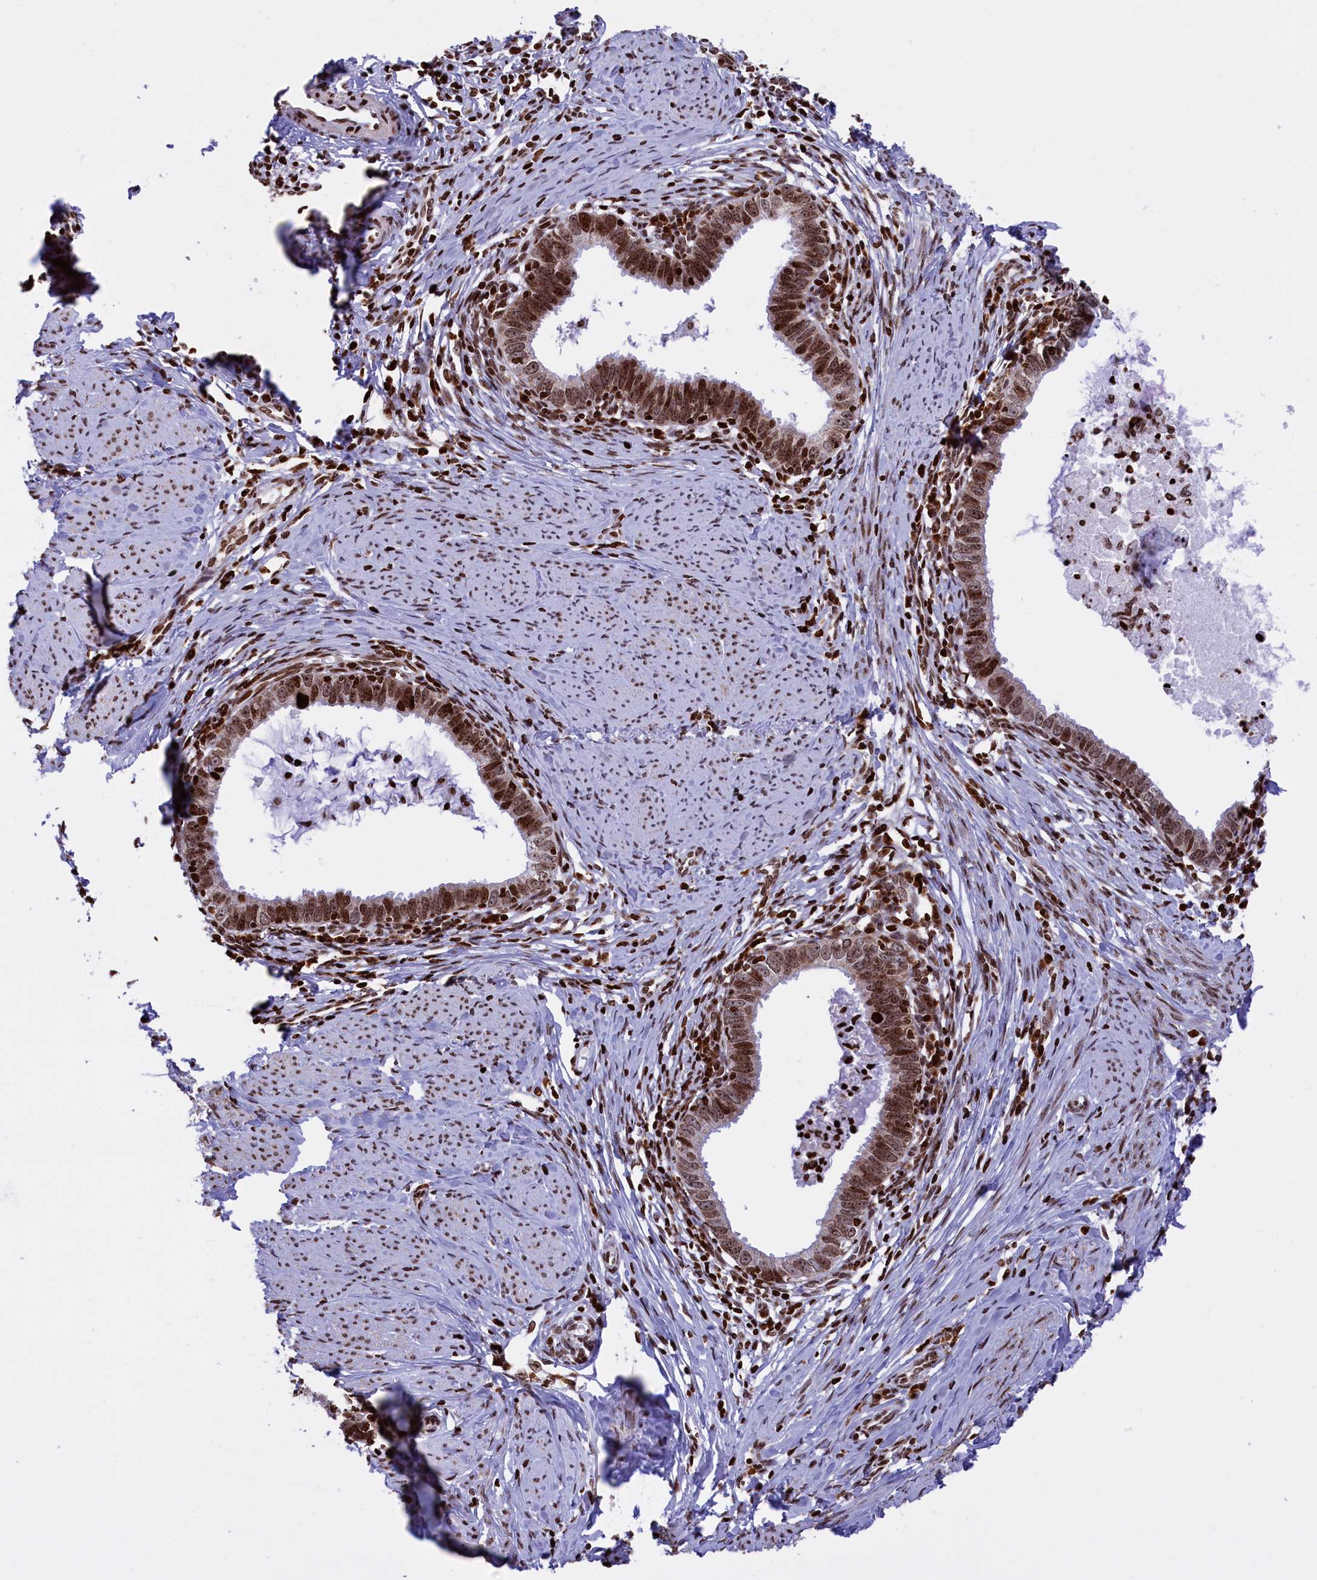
{"staining": {"intensity": "strong", "quantity": ">75%", "location": "nuclear"}, "tissue": "cervical cancer", "cell_type": "Tumor cells", "image_type": "cancer", "snomed": [{"axis": "morphology", "description": "Adenocarcinoma, NOS"}, {"axis": "topography", "description": "Cervix"}], "caption": "Immunohistochemistry (IHC) of human cervical cancer displays high levels of strong nuclear staining in about >75% of tumor cells. Immunohistochemistry stains the protein of interest in brown and the nuclei are stained blue.", "gene": "TIMM29", "patient": {"sex": "female", "age": 36}}